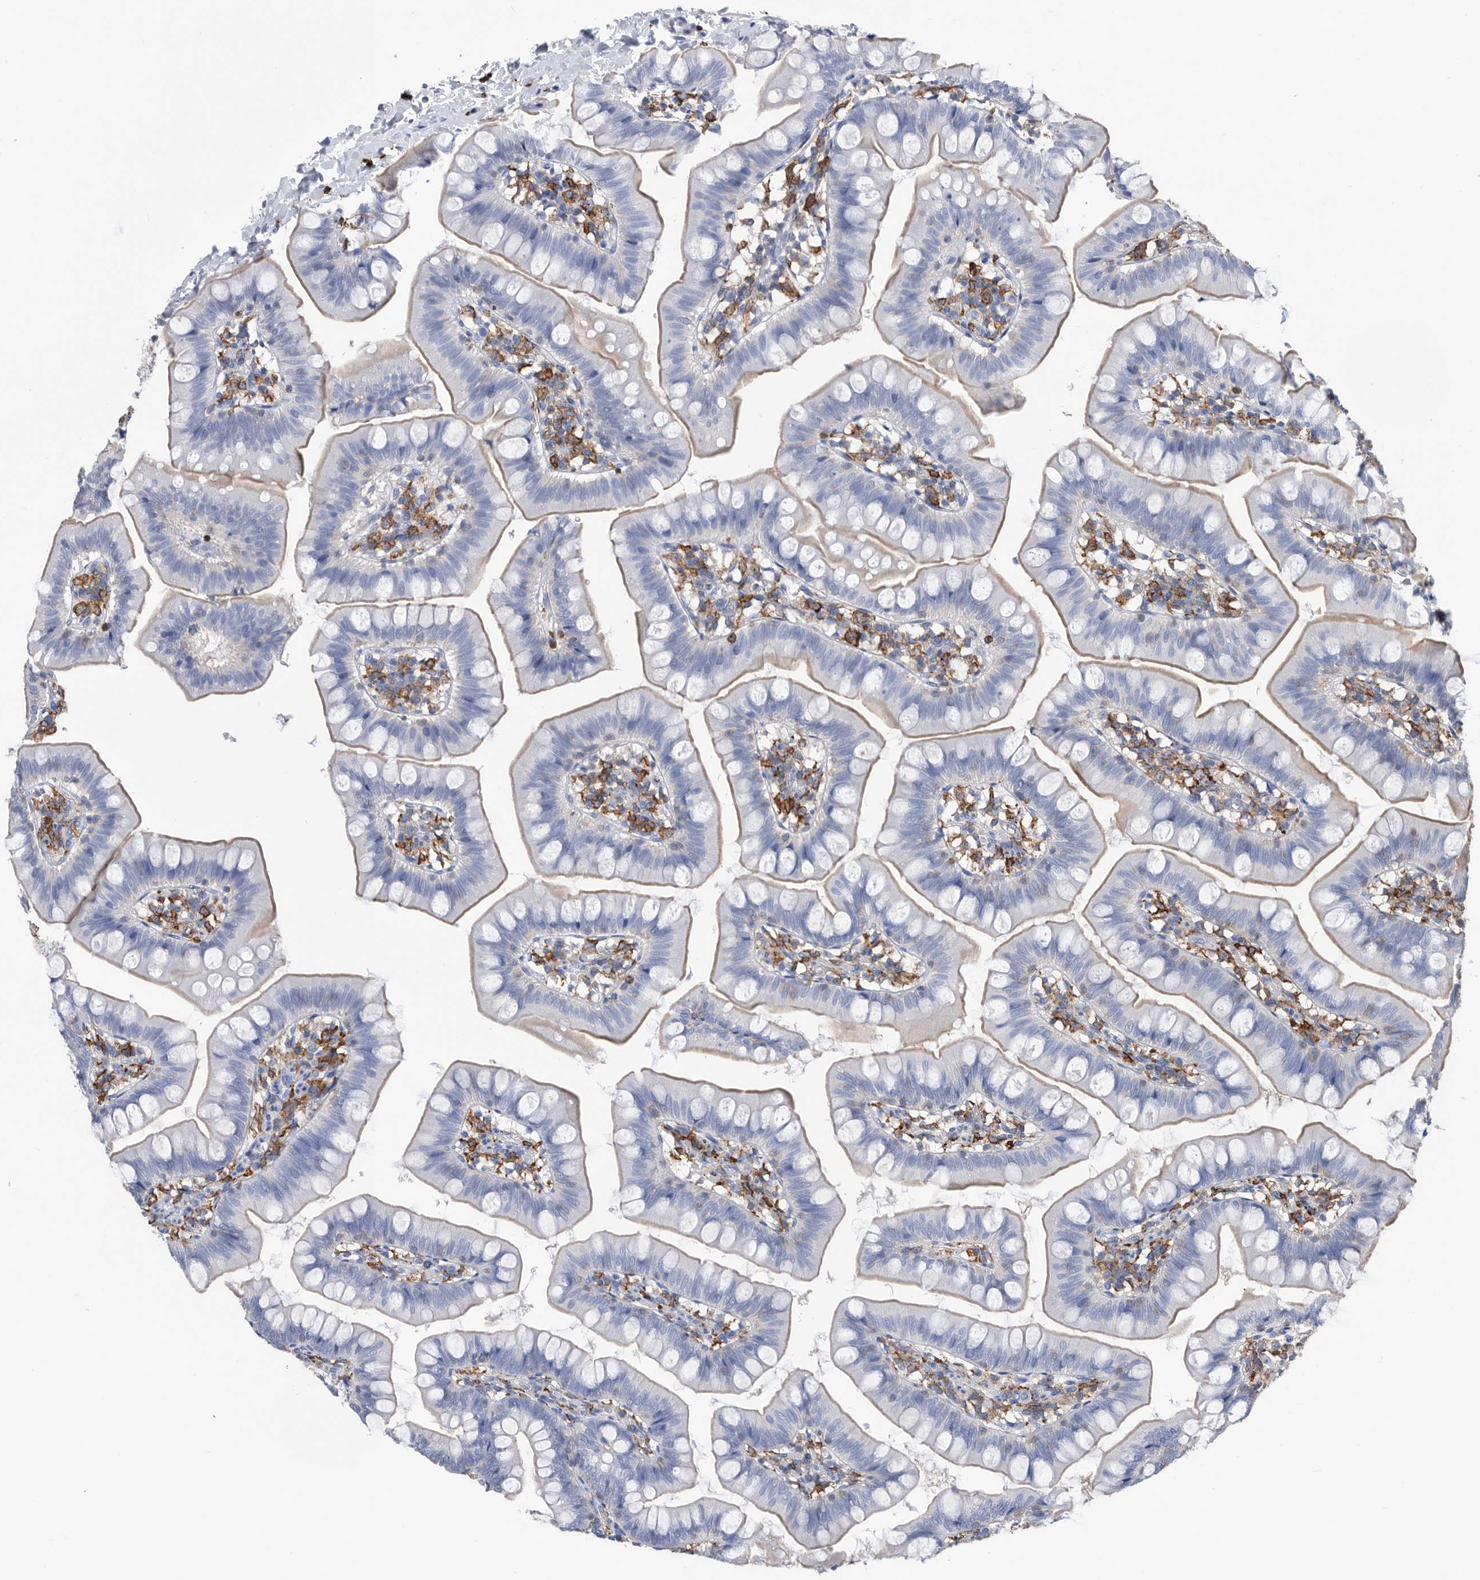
{"staining": {"intensity": "weak", "quantity": "<25%", "location": "cytoplasmic/membranous"}, "tissue": "small intestine", "cell_type": "Glandular cells", "image_type": "normal", "snomed": [{"axis": "morphology", "description": "Normal tissue, NOS"}, {"axis": "topography", "description": "Small intestine"}], "caption": "This is an immunohistochemistry (IHC) image of normal small intestine. There is no positivity in glandular cells.", "gene": "MS4A4A", "patient": {"sex": "male", "age": 7}}